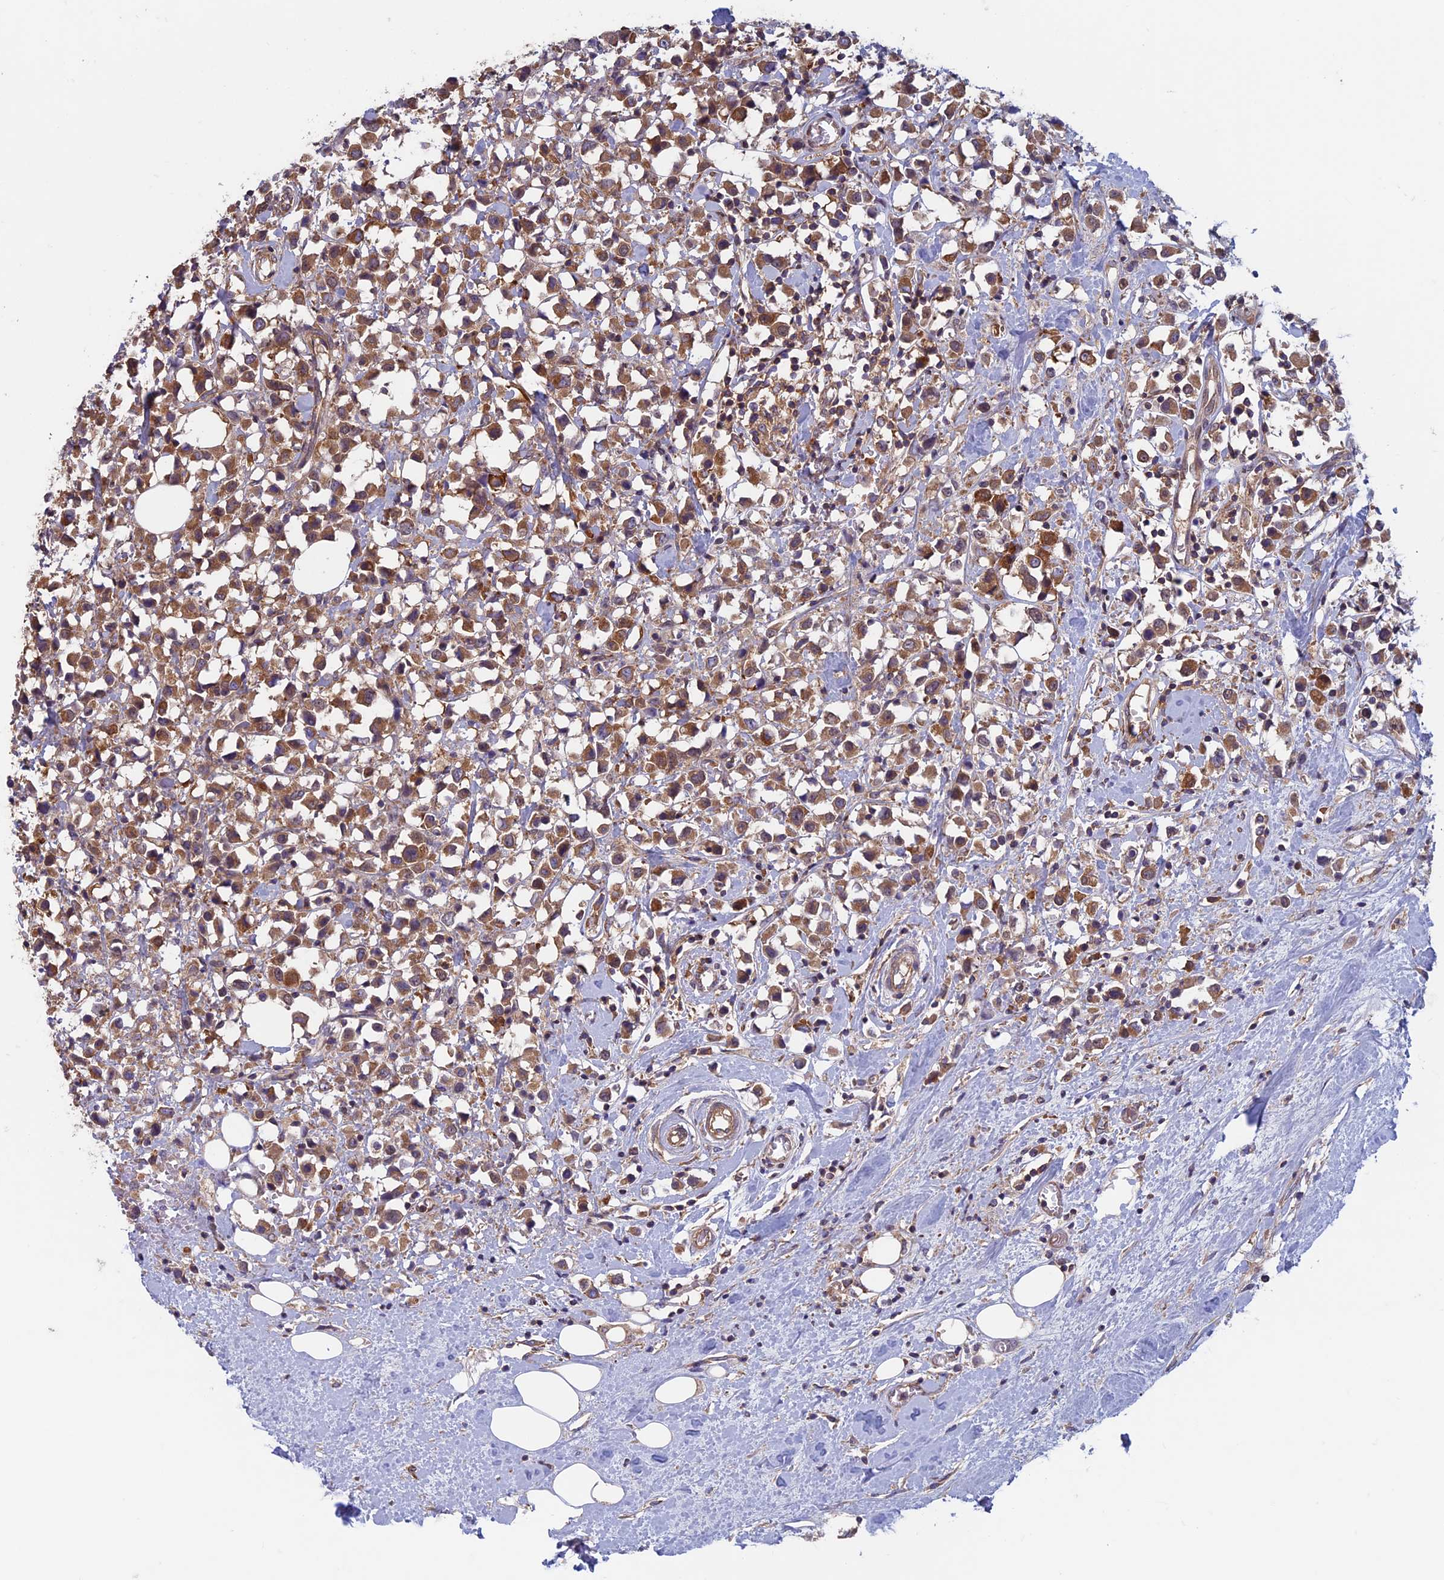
{"staining": {"intensity": "moderate", "quantity": ">75%", "location": "cytoplasmic/membranous"}, "tissue": "breast cancer", "cell_type": "Tumor cells", "image_type": "cancer", "snomed": [{"axis": "morphology", "description": "Duct carcinoma"}, {"axis": "topography", "description": "Breast"}], "caption": "Immunohistochemistry (IHC) of breast cancer (invasive ductal carcinoma) demonstrates medium levels of moderate cytoplasmic/membranous staining in approximately >75% of tumor cells.", "gene": "DNM1L", "patient": {"sex": "female", "age": 61}}